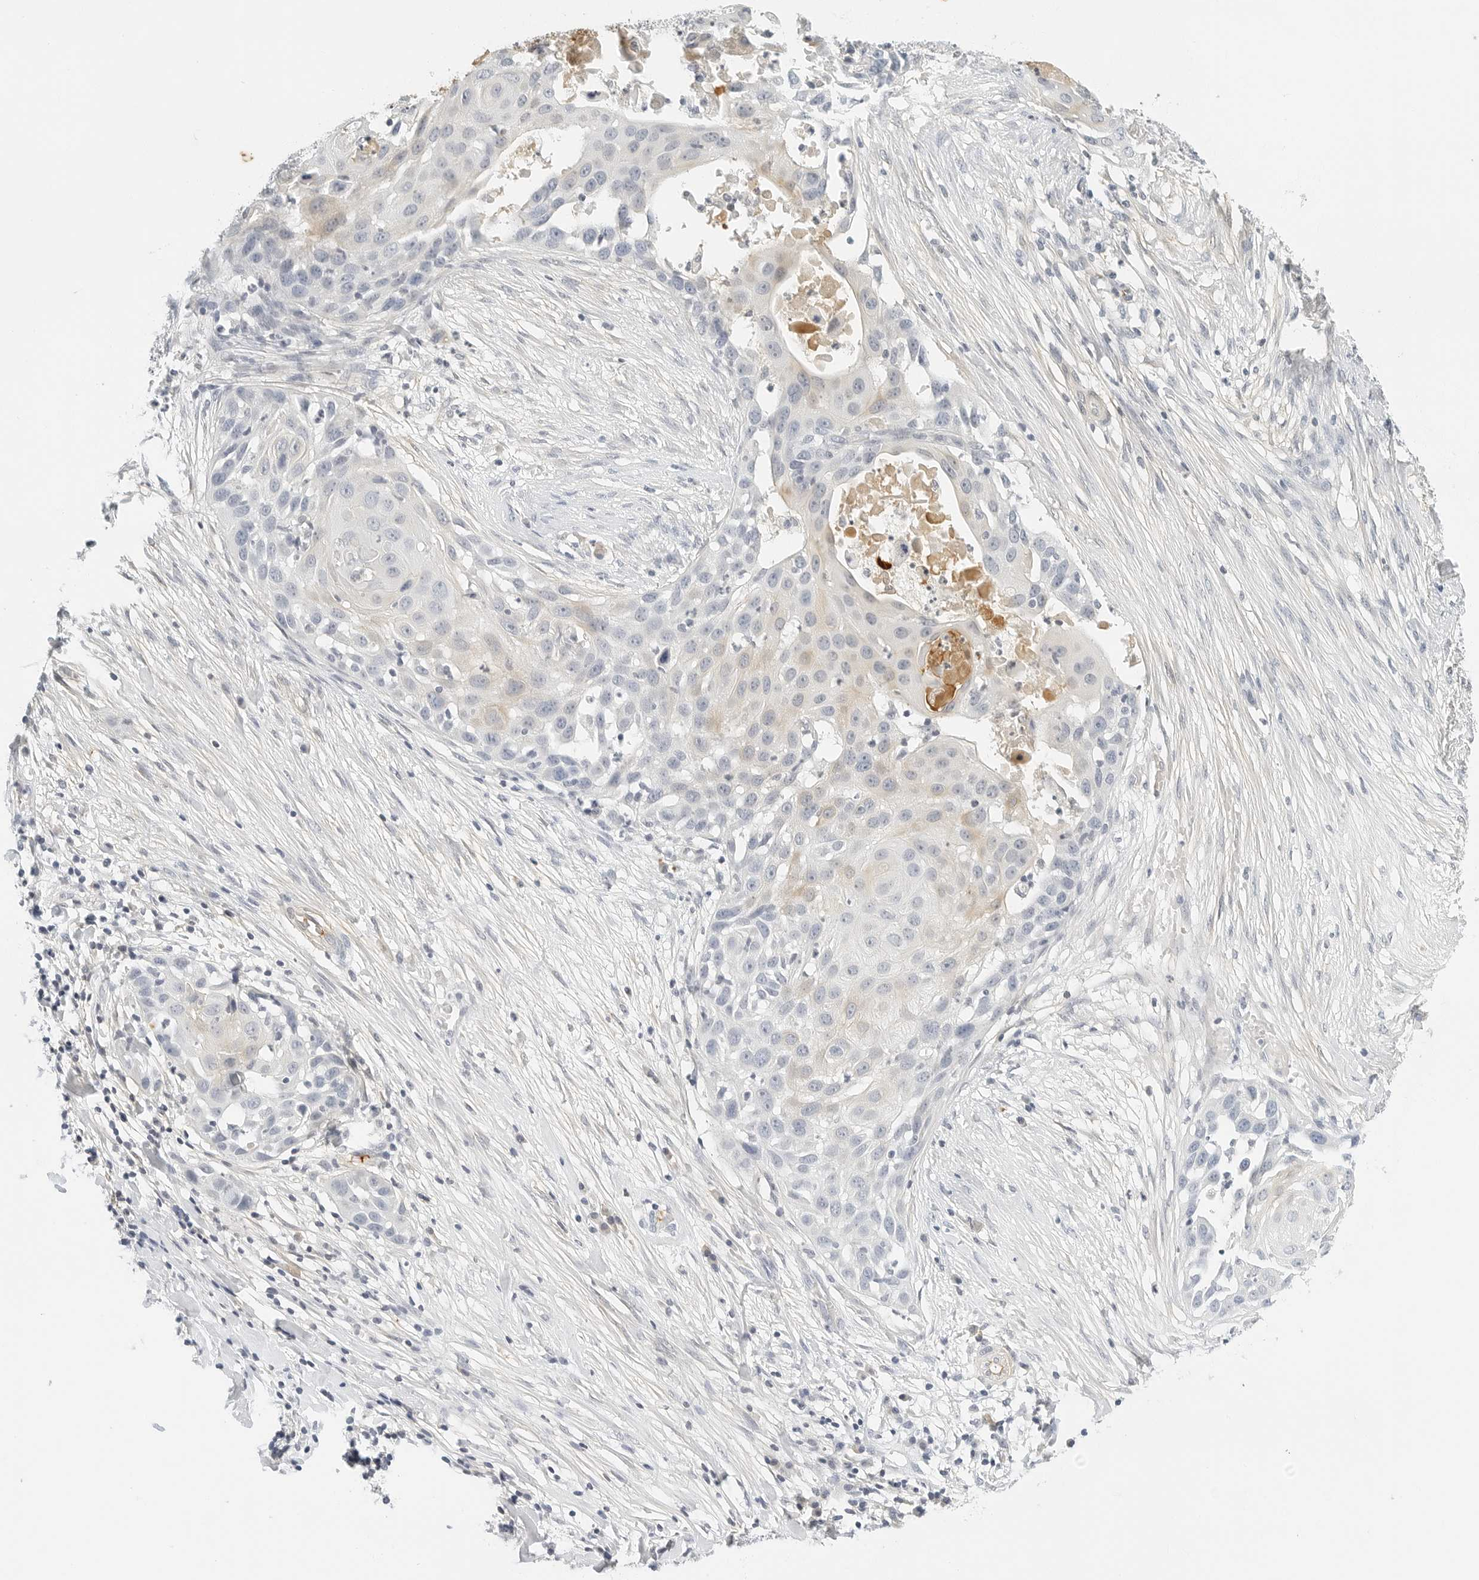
{"staining": {"intensity": "weak", "quantity": "<25%", "location": "cytoplasmic/membranous"}, "tissue": "skin cancer", "cell_type": "Tumor cells", "image_type": "cancer", "snomed": [{"axis": "morphology", "description": "Squamous cell carcinoma, NOS"}, {"axis": "topography", "description": "Skin"}], "caption": "High power microscopy image of an immunohistochemistry (IHC) histopathology image of skin cancer (squamous cell carcinoma), revealing no significant positivity in tumor cells.", "gene": "PKDCC", "patient": {"sex": "female", "age": 44}}